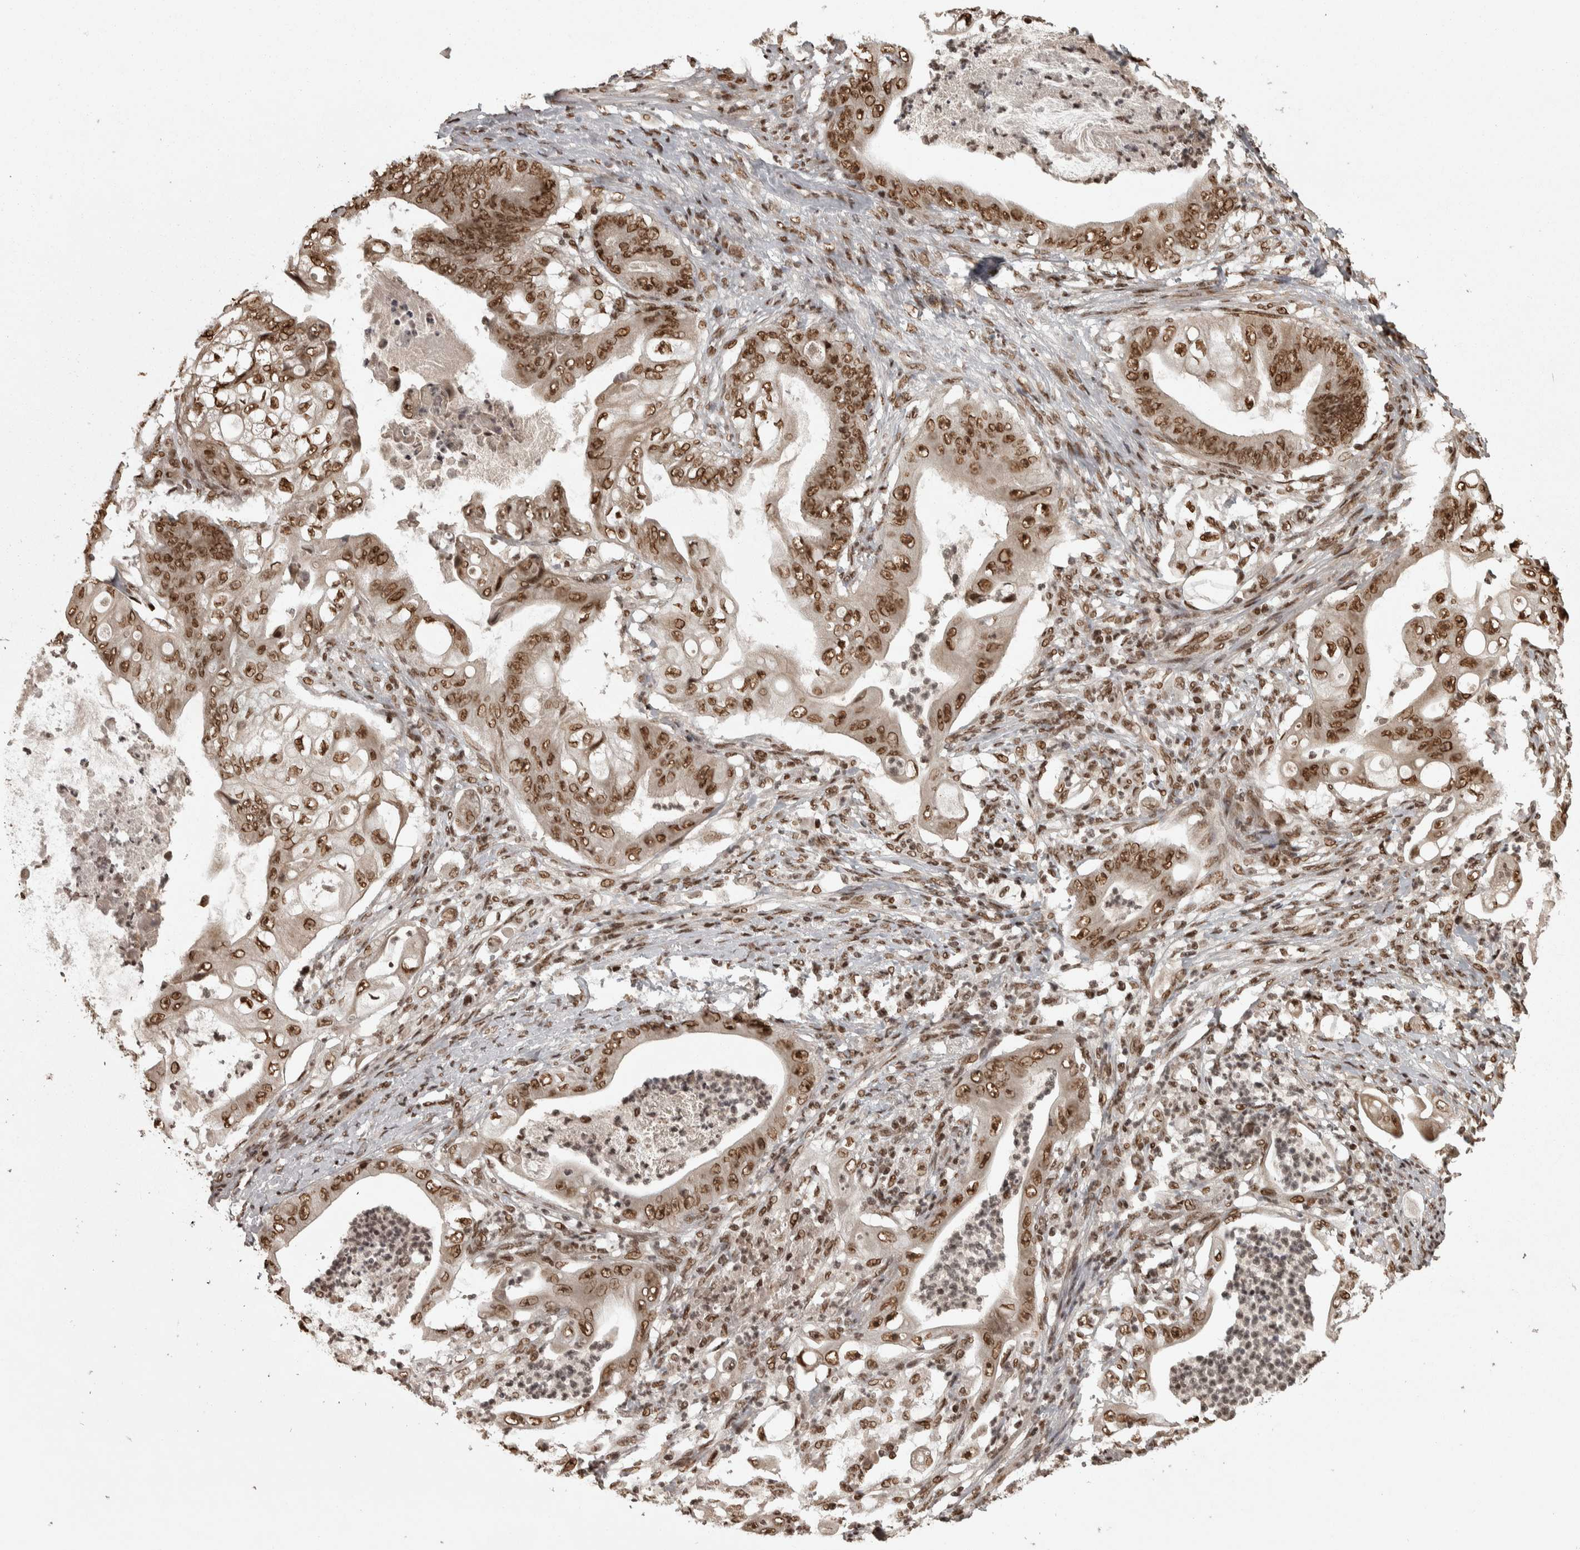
{"staining": {"intensity": "strong", "quantity": ">75%", "location": "nuclear"}, "tissue": "stomach cancer", "cell_type": "Tumor cells", "image_type": "cancer", "snomed": [{"axis": "morphology", "description": "Adenocarcinoma, NOS"}, {"axis": "topography", "description": "Stomach"}], "caption": "Stomach cancer (adenocarcinoma) stained with a brown dye demonstrates strong nuclear positive staining in approximately >75% of tumor cells.", "gene": "ZFHX4", "patient": {"sex": "female", "age": 73}}